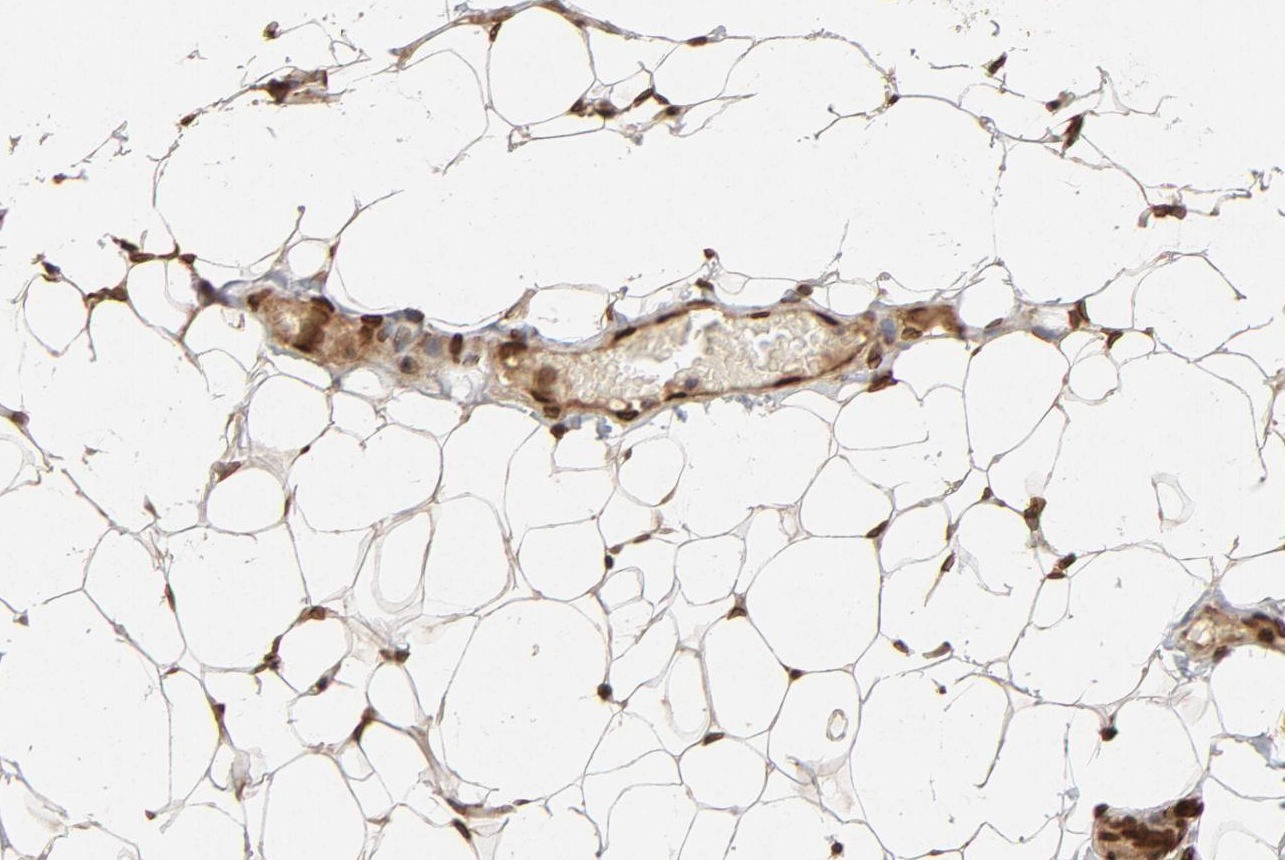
{"staining": {"intensity": "strong", "quantity": ">75%", "location": "nuclear"}, "tissue": "adipose tissue", "cell_type": "Adipocytes", "image_type": "normal", "snomed": [{"axis": "morphology", "description": "Normal tissue, NOS"}, {"axis": "topography", "description": "Soft tissue"}], "caption": "This image reveals immunohistochemistry staining of normal human adipose tissue, with high strong nuclear staining in approximately >75% of adipocytes.", "gene": "LMNA", "patient": {"sex": "male", "age": 26}}